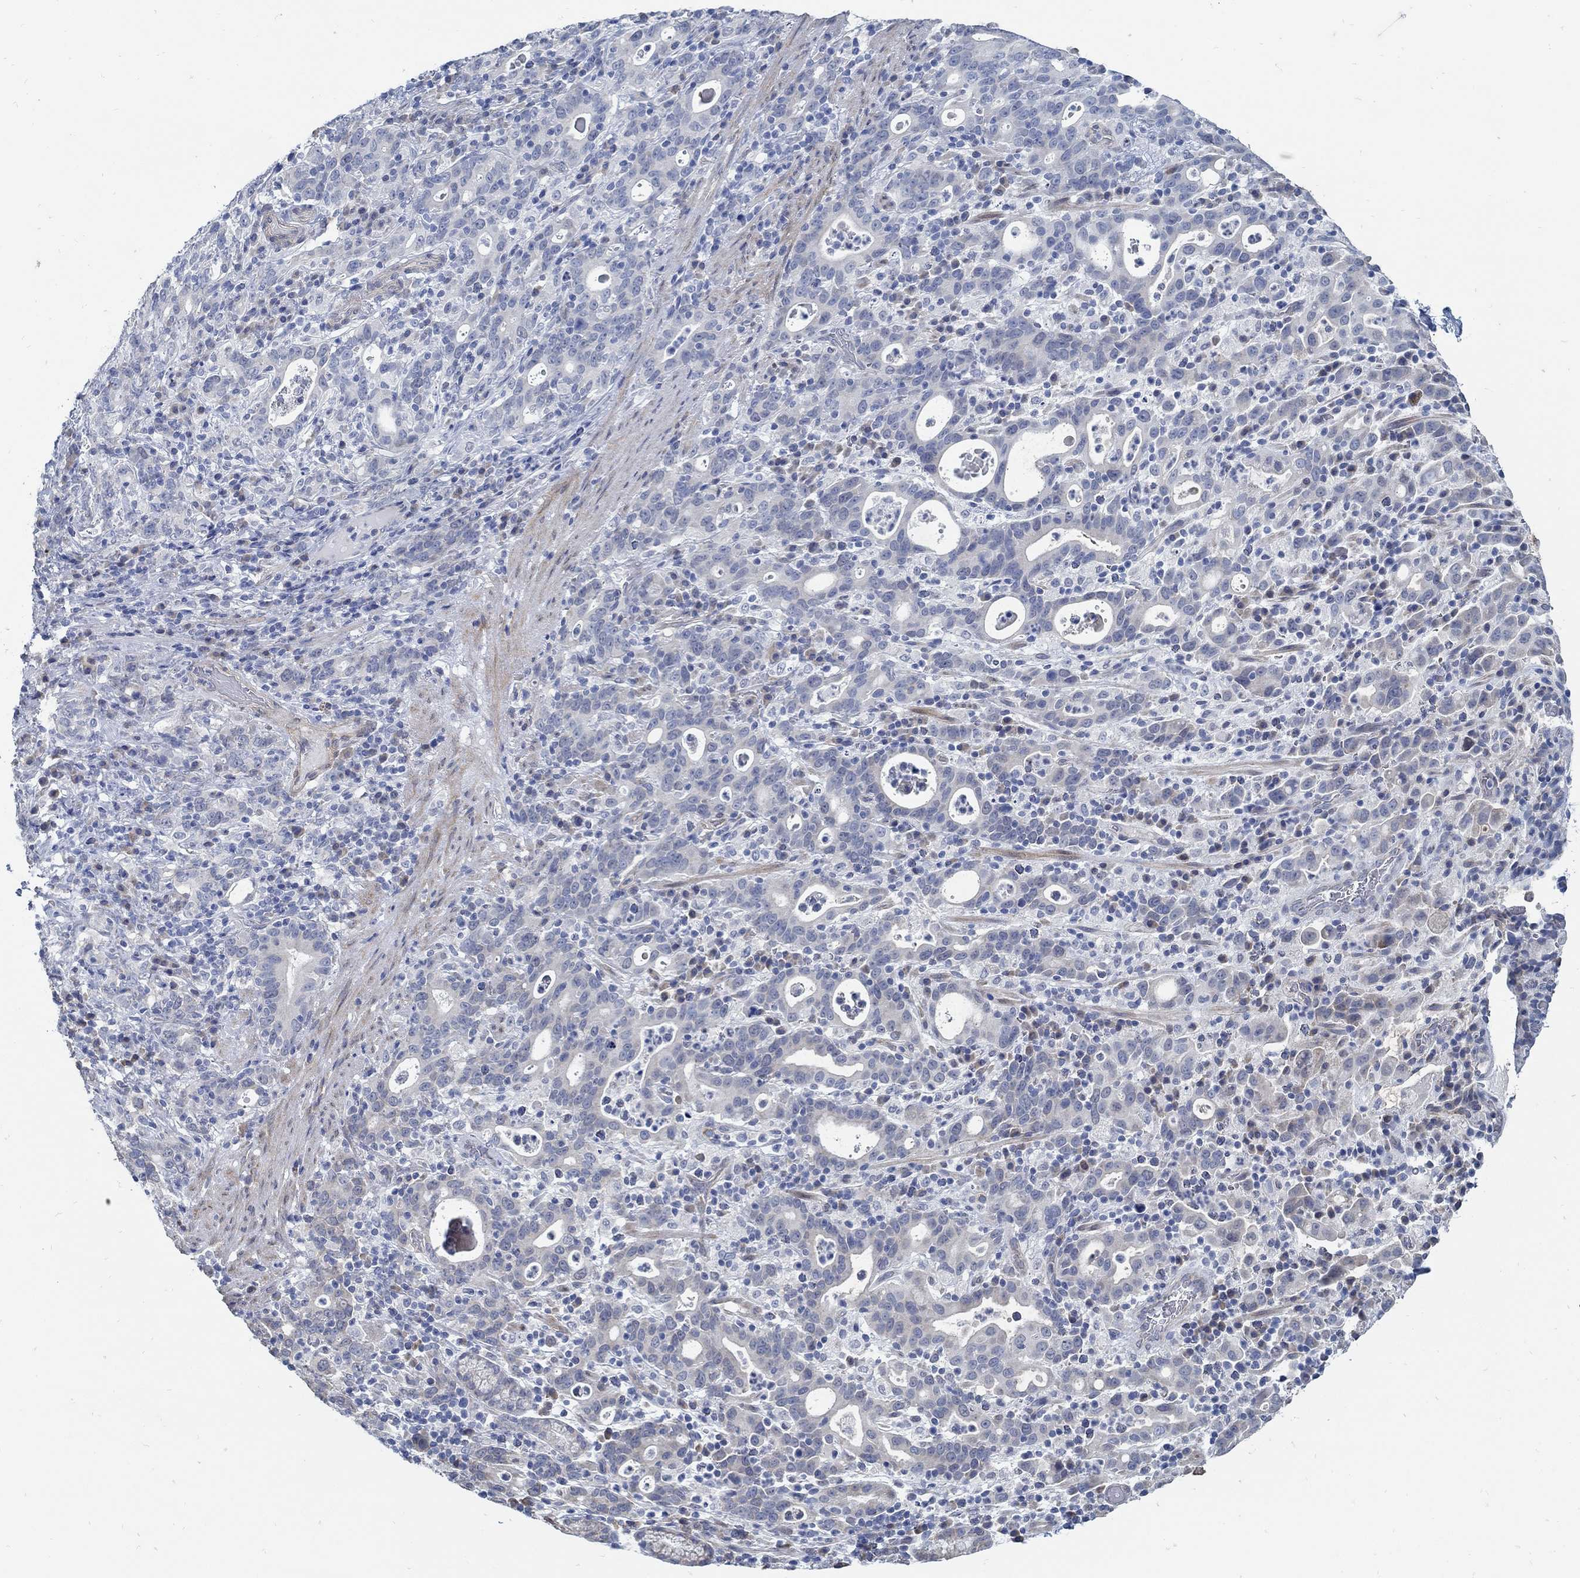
{"staining": {"intensity": "negative", "quantity": "none", "location": "none"}, "tissue": "stomach cancer", "cell_type": "Tumor cells", "image_type": "cancer", "snomed": [{"axis": "morphology", "description": "Adenocarcinoma, NOS"}, {"axis": "topography", "description": "Stomach"}], "caption": "Protein analysis of adenocarcinoma (stomach) demonstrates no significant staining in tumor cells.", "gene": "C15orf39", "patient": {"sex": "male", "age": 79}}